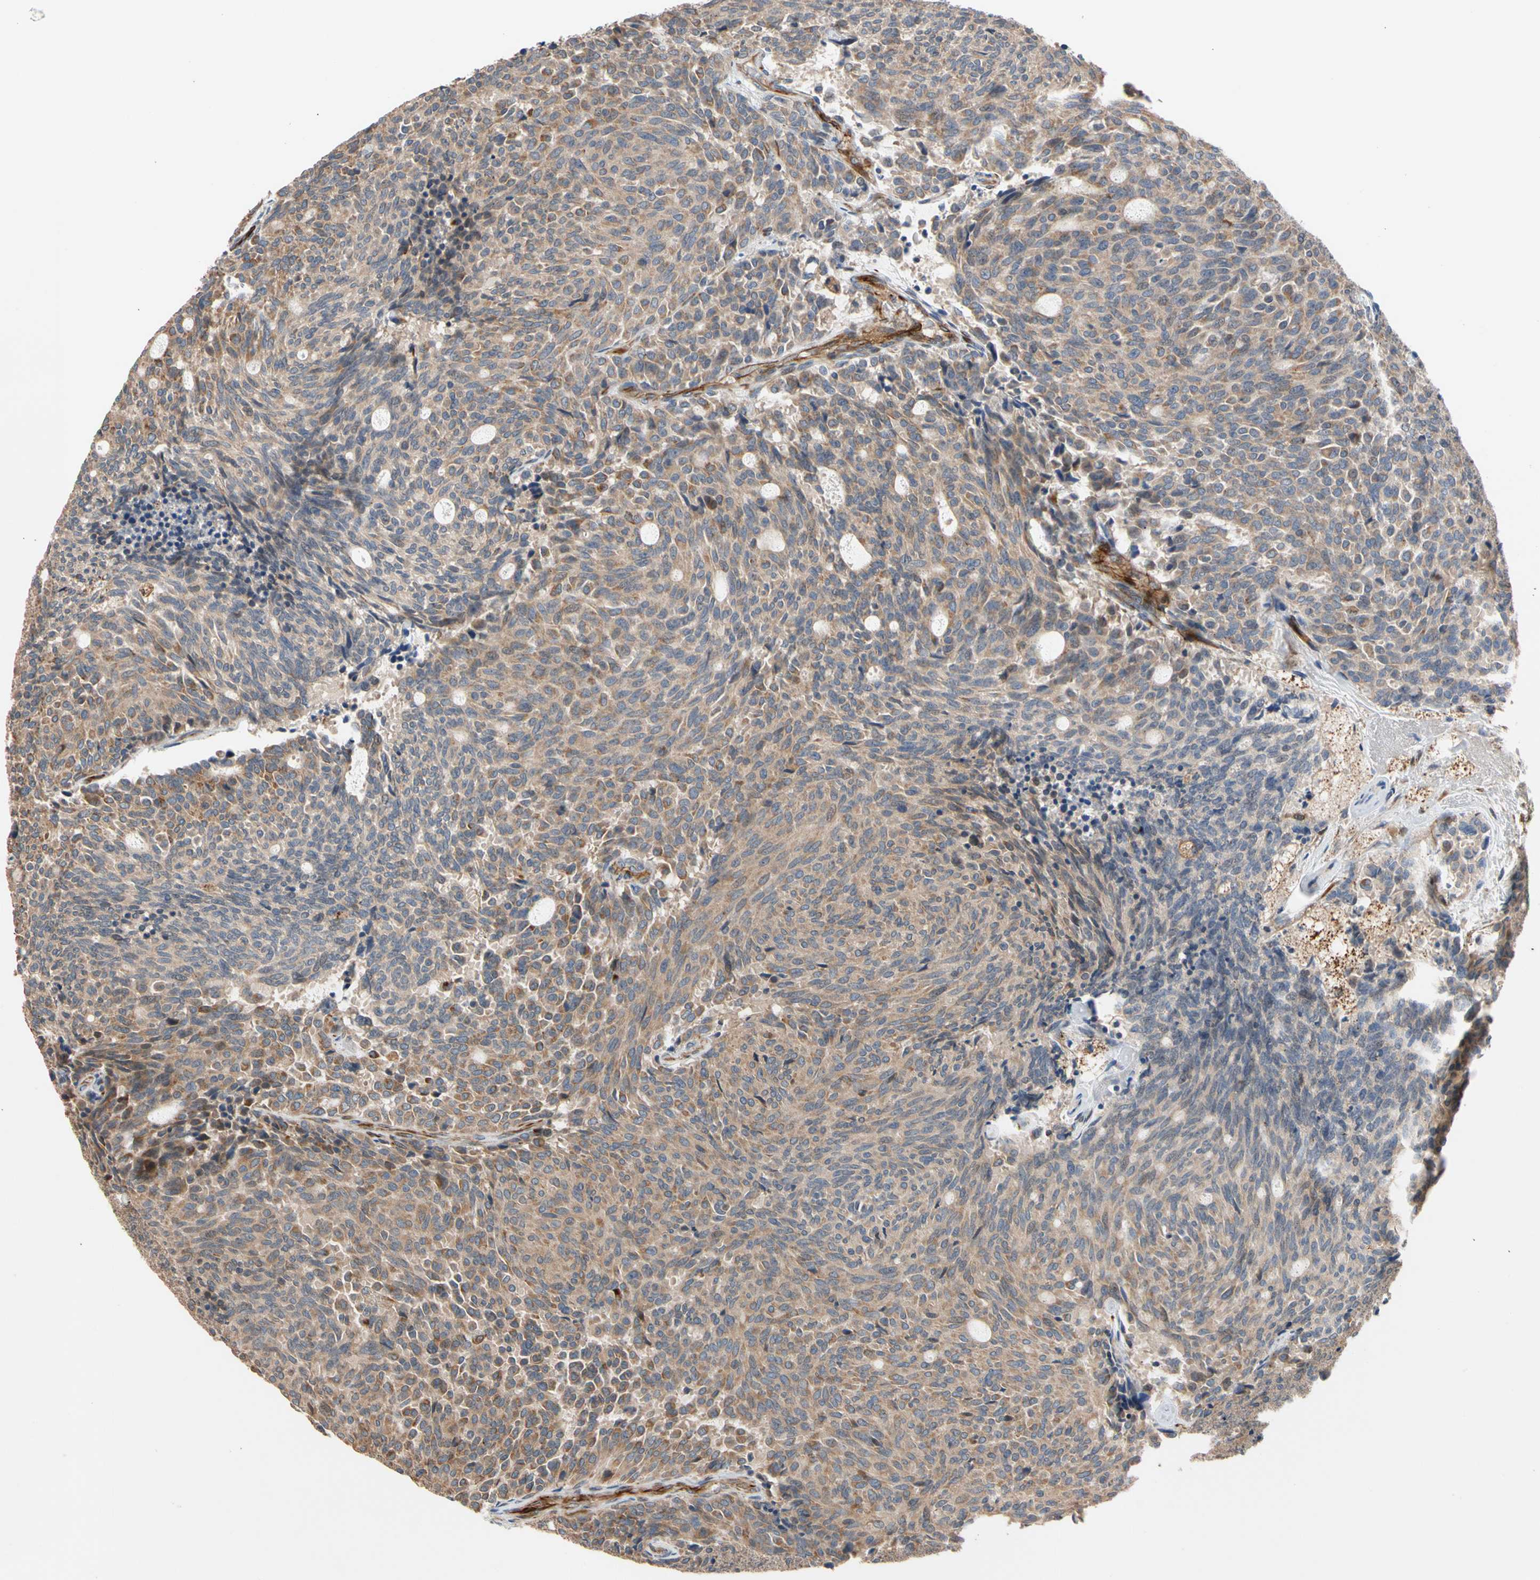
{"staining": {"intensity": "moderate", "quantity": ">75%", "location": "cytoplasmic/membranous"}, "tissue": "carcinoid", "cell_type": "Tumor cells", "image_type": "cancer", "snomed": [{"axis": "morphology", "description": "Carcinoid, malignant, NOS"}, {"axis": "topography", "description": "Pancreas"}], "caption": "A histopathology image of carcinoid stained for a protein demonstrates moderate cytoplasmic/membranous brown staining in tumor cells.", "gene": "FGD6", "patient": {"sex": "female", "age": 54}}